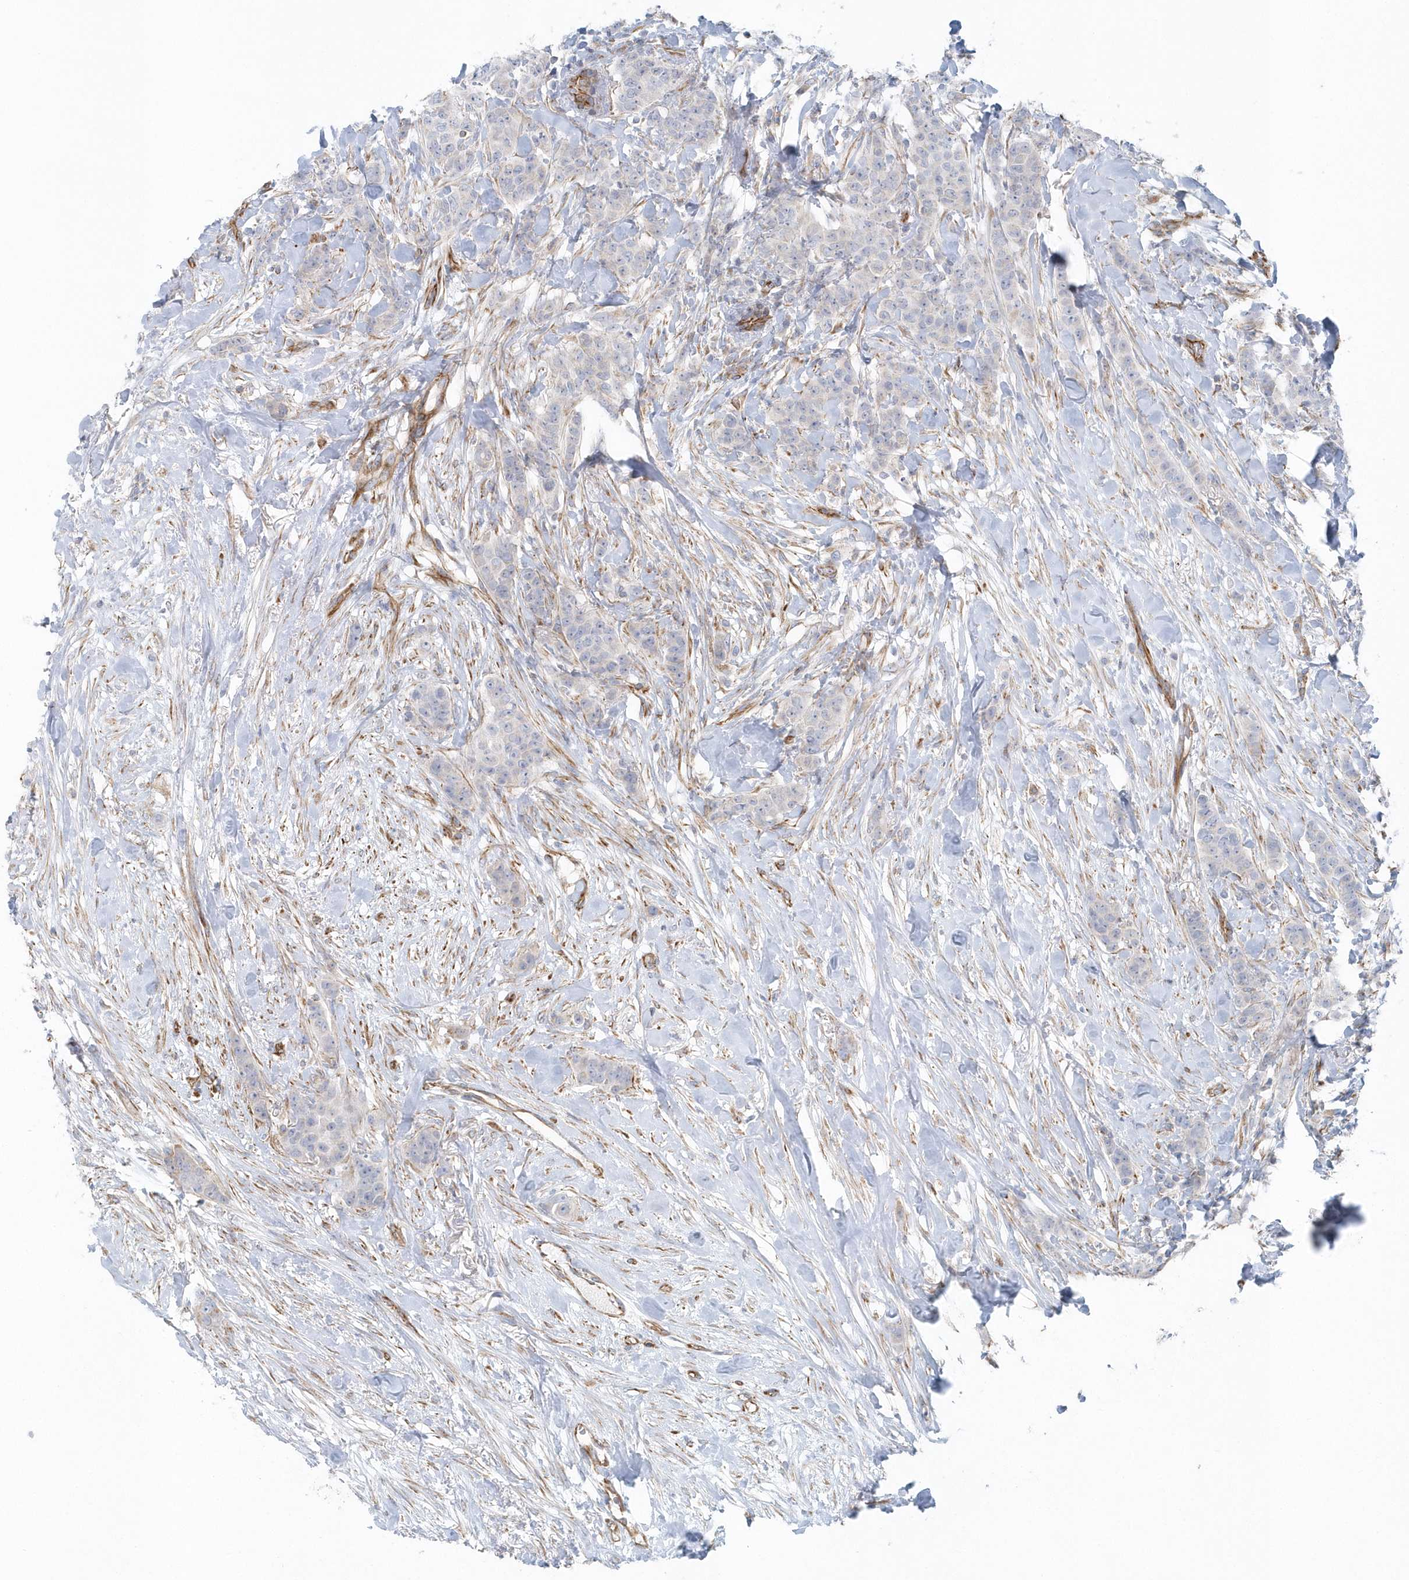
{"staining": {"intensity": "negative", "quantity": "none", "location": "none"}, "tissue": "breast cancer", "cell_type": "Tumor cells", "image_type": "cancer", "snomed": [{"axis": "morphology", "description": "Duct carcinoma"}, {"axis": "topography", "description": "Breast"}], "caption": "Immunohistochemistry (IHC) of intraductal carcinoma (breast) demonstrates no positivity in tumor cells.", "gene": "GPR152", "patient": {"sex": "female", "age": 40}}